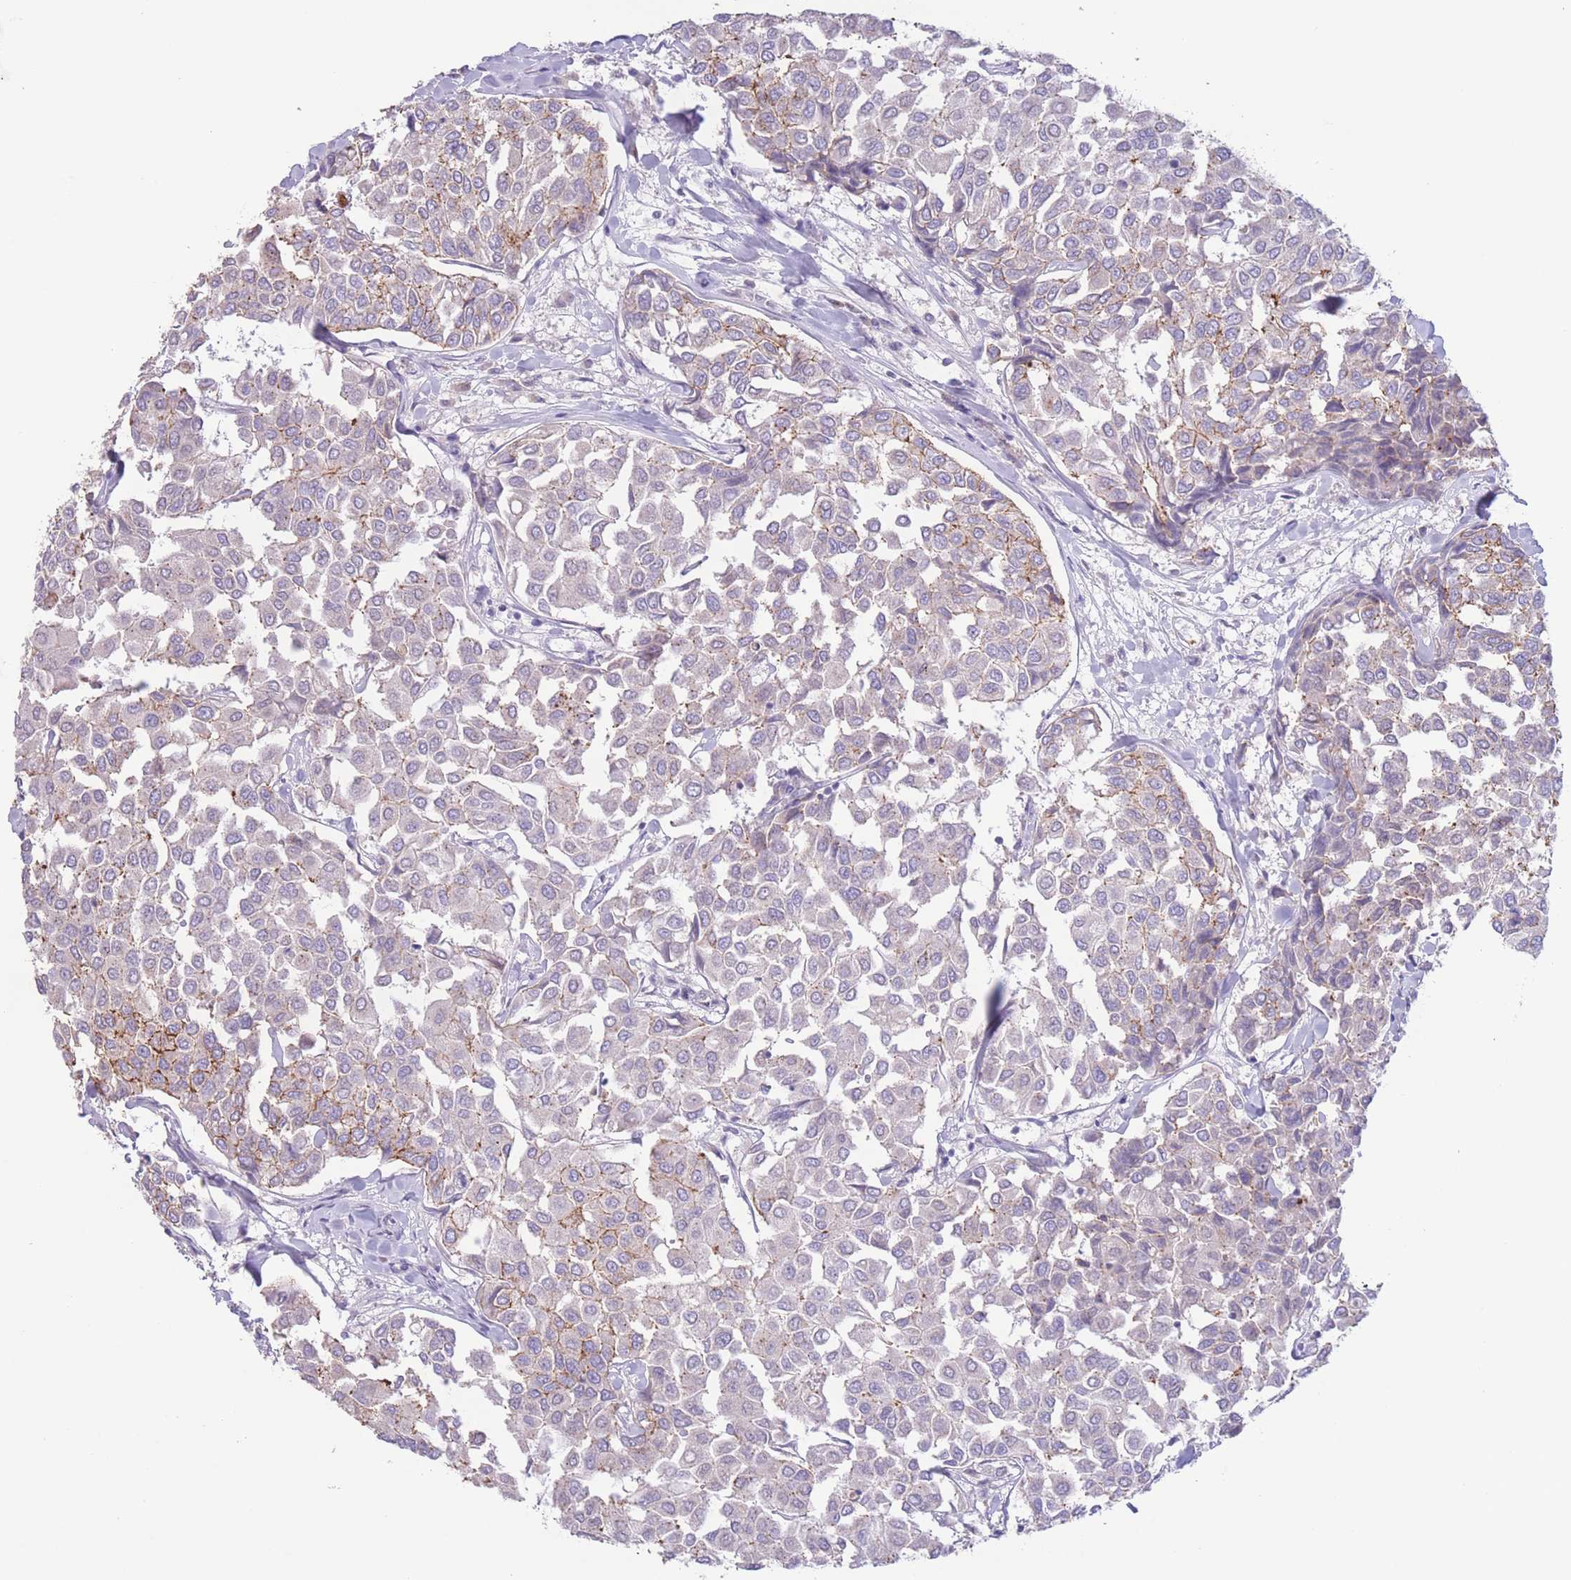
{"staining": {"intensity": "moderate", "quantity": "<25%", "location": "cytoplasmic/membranous"}, "tissue": "breast cancer", "cell_type": "Tumor cells", "image_type": "cancer", "snomed": [{"axis": "morphology", "description": "Duct carcinoma"}, {"axis": "topography", "description": "Breast"}], "caption": "Immunohistochemistry staining of breast intraductal carcinoma, which reveals low levels of moderate cytoplasmic/membranous positivity in approximately <25% of tumor cells indicating moderate cytoplasmic/membranous protein expression. The staining was performed using DAB (3,3'-diaminobenzidine) (brown) for protein detection and nuclei were counterstained in hematoxylin (blue).", "gene": "LCLAT1", "patient": {"sex": "female", "age": 55}}